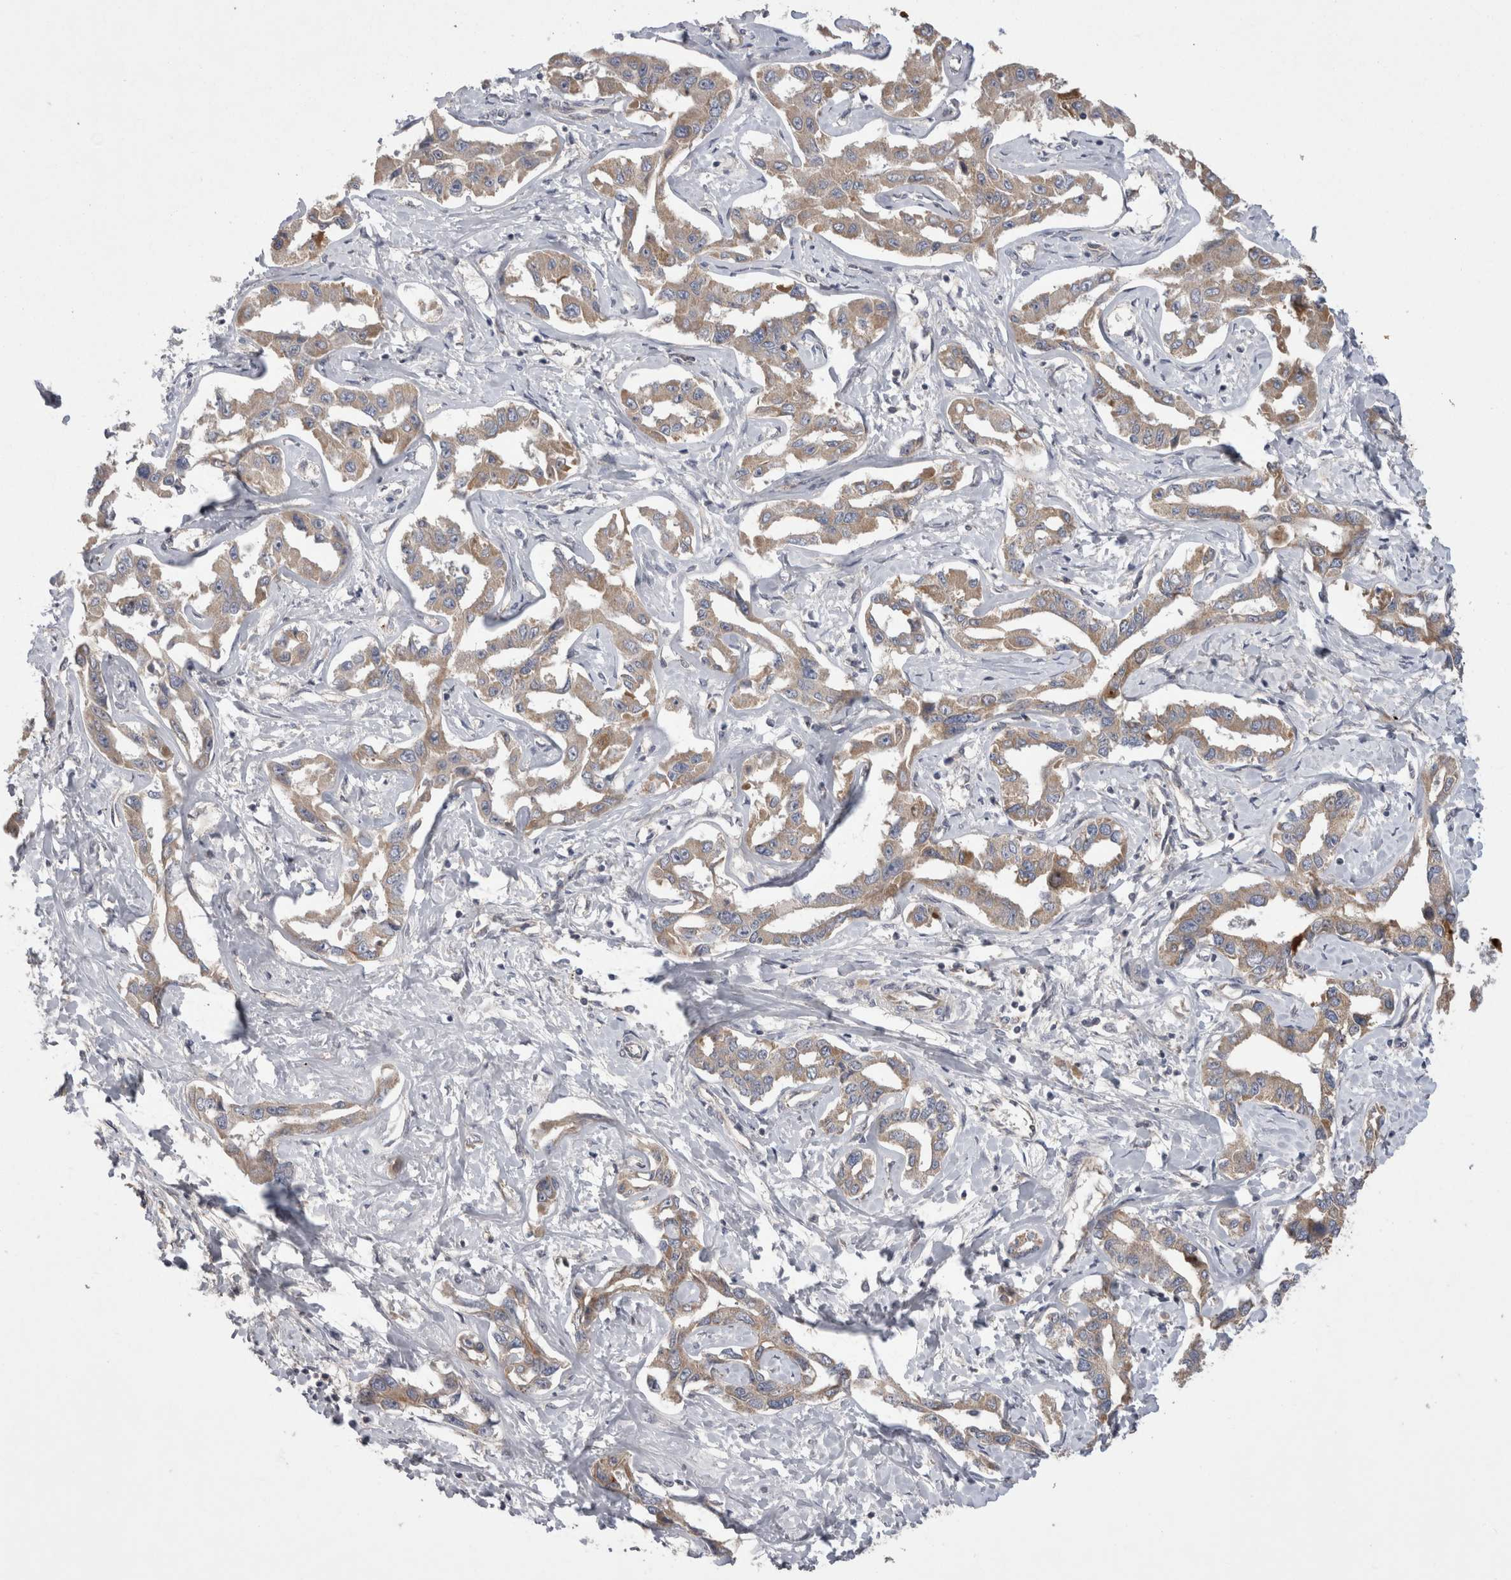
{"staining": {"intensity": "weak", "quantity": ">75%", "location": "cytoplasmic/membranous"}, "tissue": "liver cancer", "cell_type": "Tumor cells", "image_type": "cancer", "snomed": [{"axis": "morphology", "description": "Cholangiocarcinoma"}, {"axis": "topography", "description": "Liver"}], "caption": "Immunohistochemical staining of human liver cancer shows low levels of weak cytoplasmic/membranous protein staining in approximately >75% of tumor cells.", "gene": "DARS2", "patient": {"sex": "male", "age": 59}}